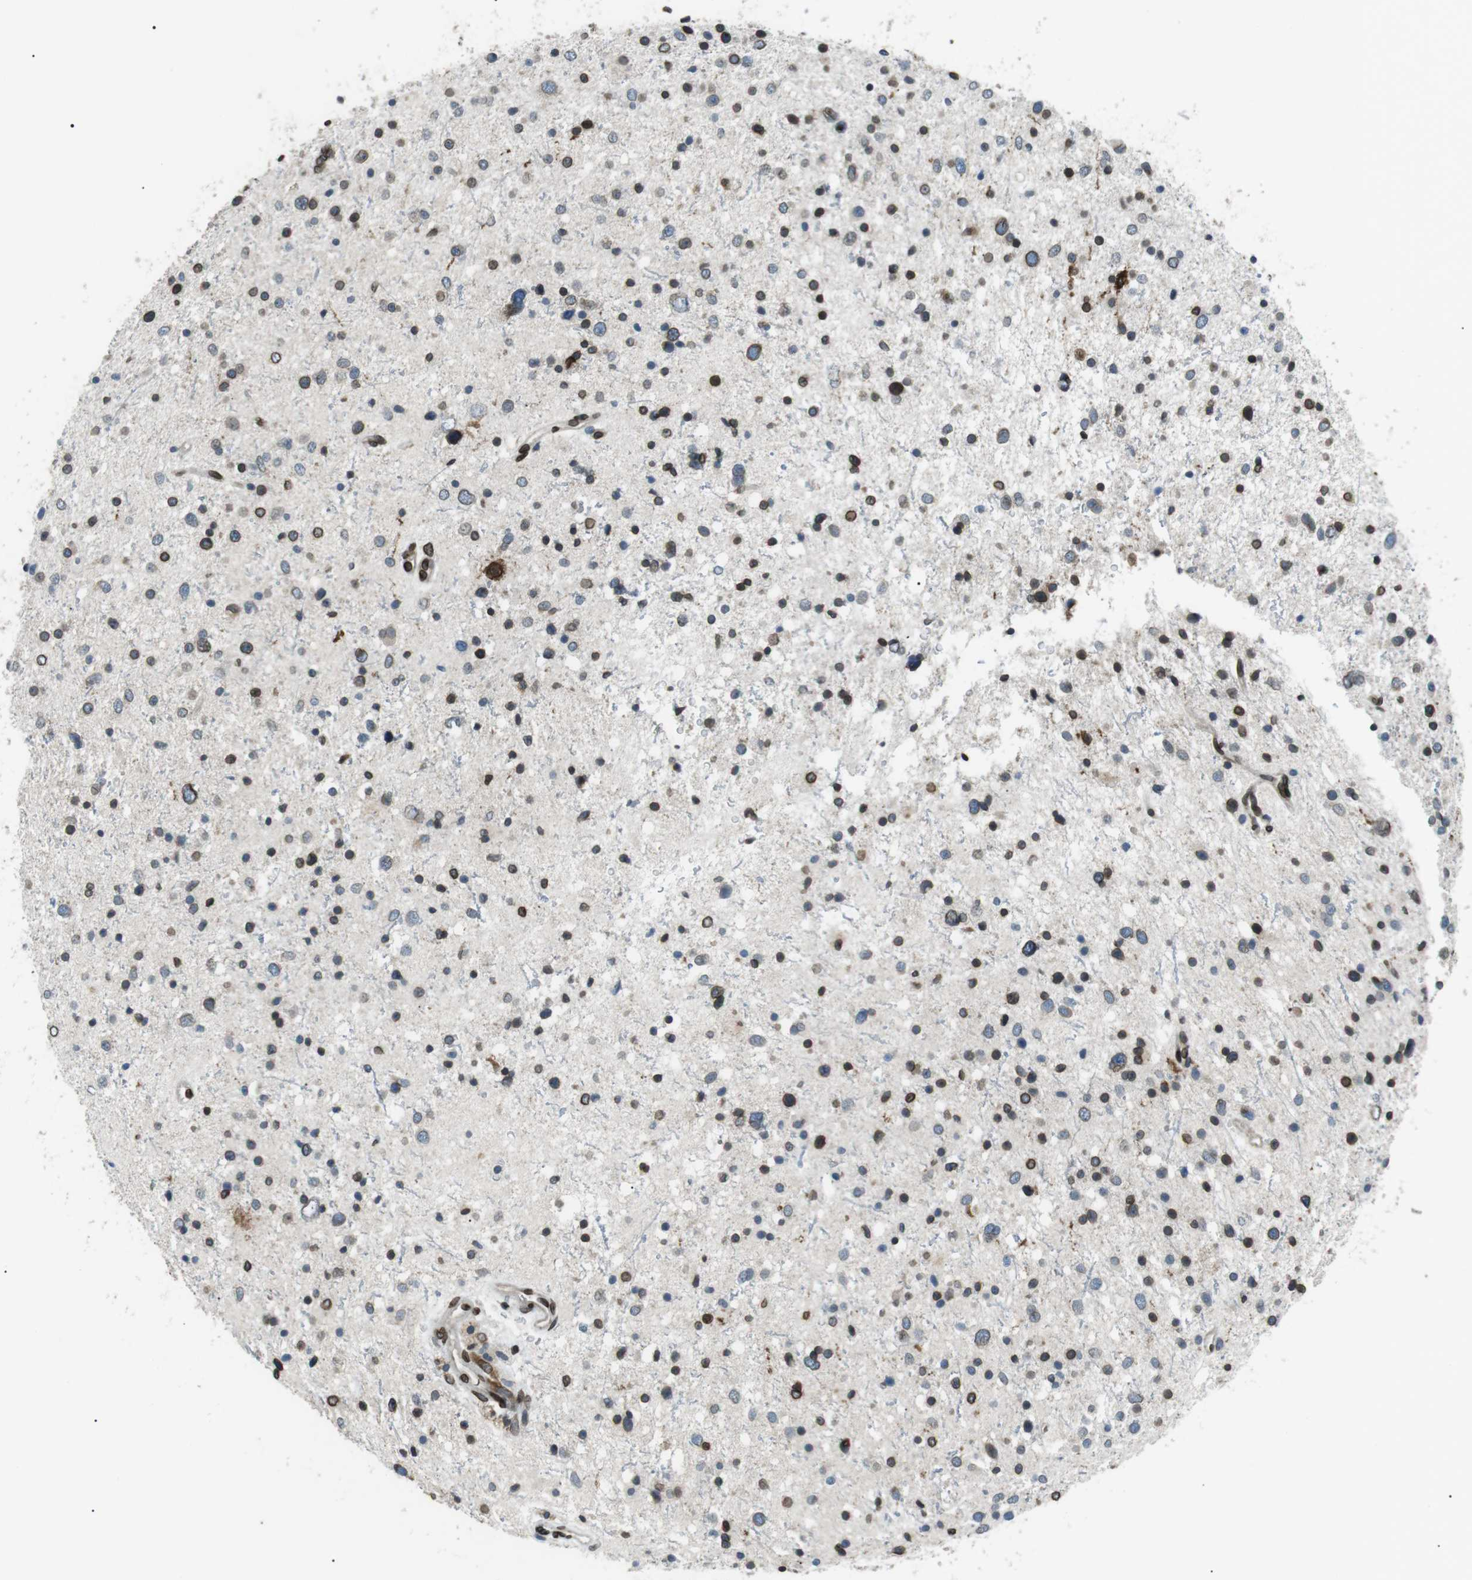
{"staining": {"intensity": "strong", "quantity": "25%-75%", "location": "cytoplasmic/membranous,nuclear"}, "tissue": "glioma", "cell_type": "Tumor cells", "image_type": "cancer", "snomed": [{"axis": "morphology", "description": "Glioma, malignant, Low grade"}, {"axis": "topography", "description": "Brain"}], "caption": "The photomicrograph exhibits a brown stain indicating the presence of a protein in the cytoplasmic/membranous and nuclear of tumor cells in glioma.", "gene": "TMX4", "patient": {"sex": "female", "age": 37}}